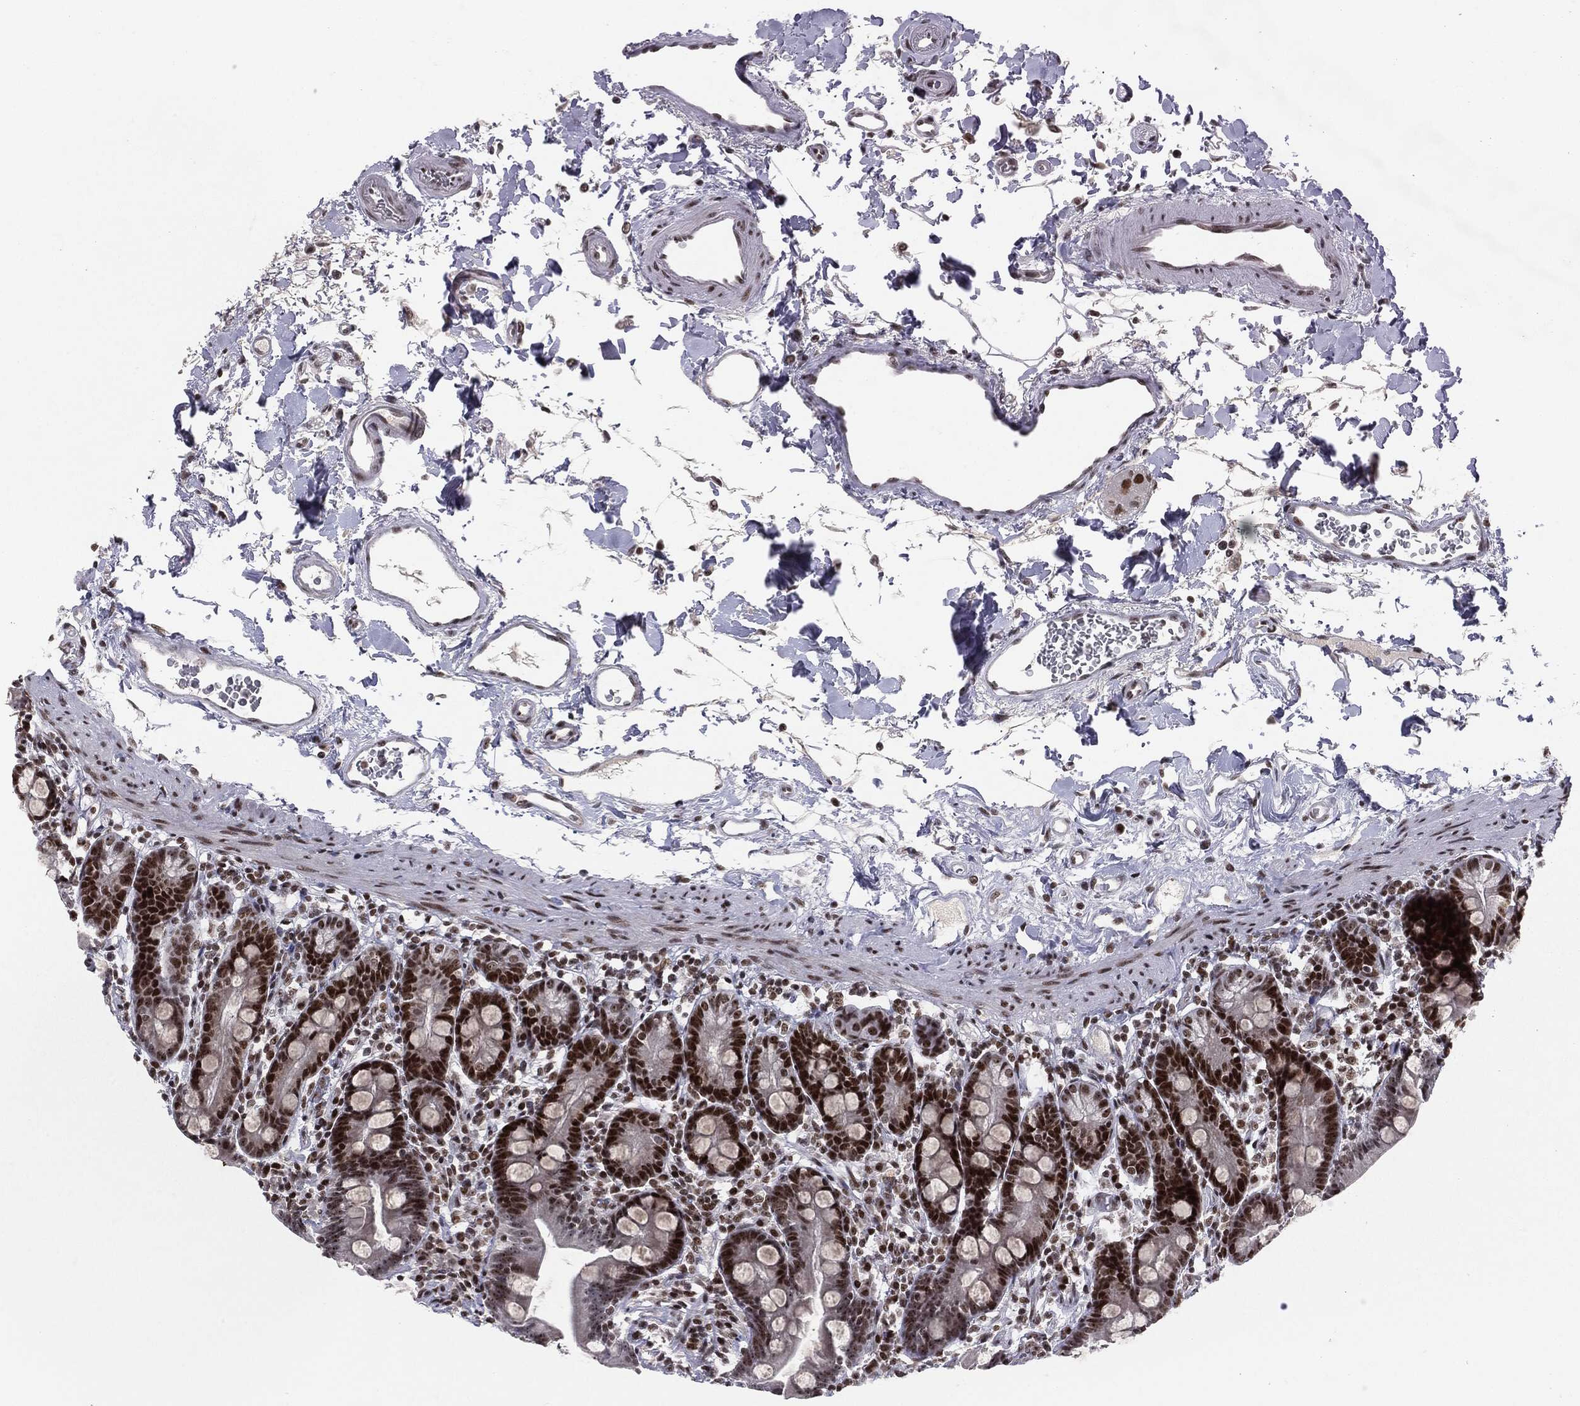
{"staining": {"intensity": "strong", "quantity": "25%-75%", "location": "nuclear"}, "tissue": "small intestine", "cell_type": "Glandular cells", "image_type": "normal", "snomed": [{"axis": "morphology", "description": "Normal tissue, NOS"}, {"axis": "topography", "description": "Small intestine"}], "caption": "DAB immunohistochemical staining of normal human small intestine demonstrates strong nuclear protein expression in about 25%-75% of glandular cells.", "gene": "MDC1", "patient": {"sex": "female", "age": 44}}